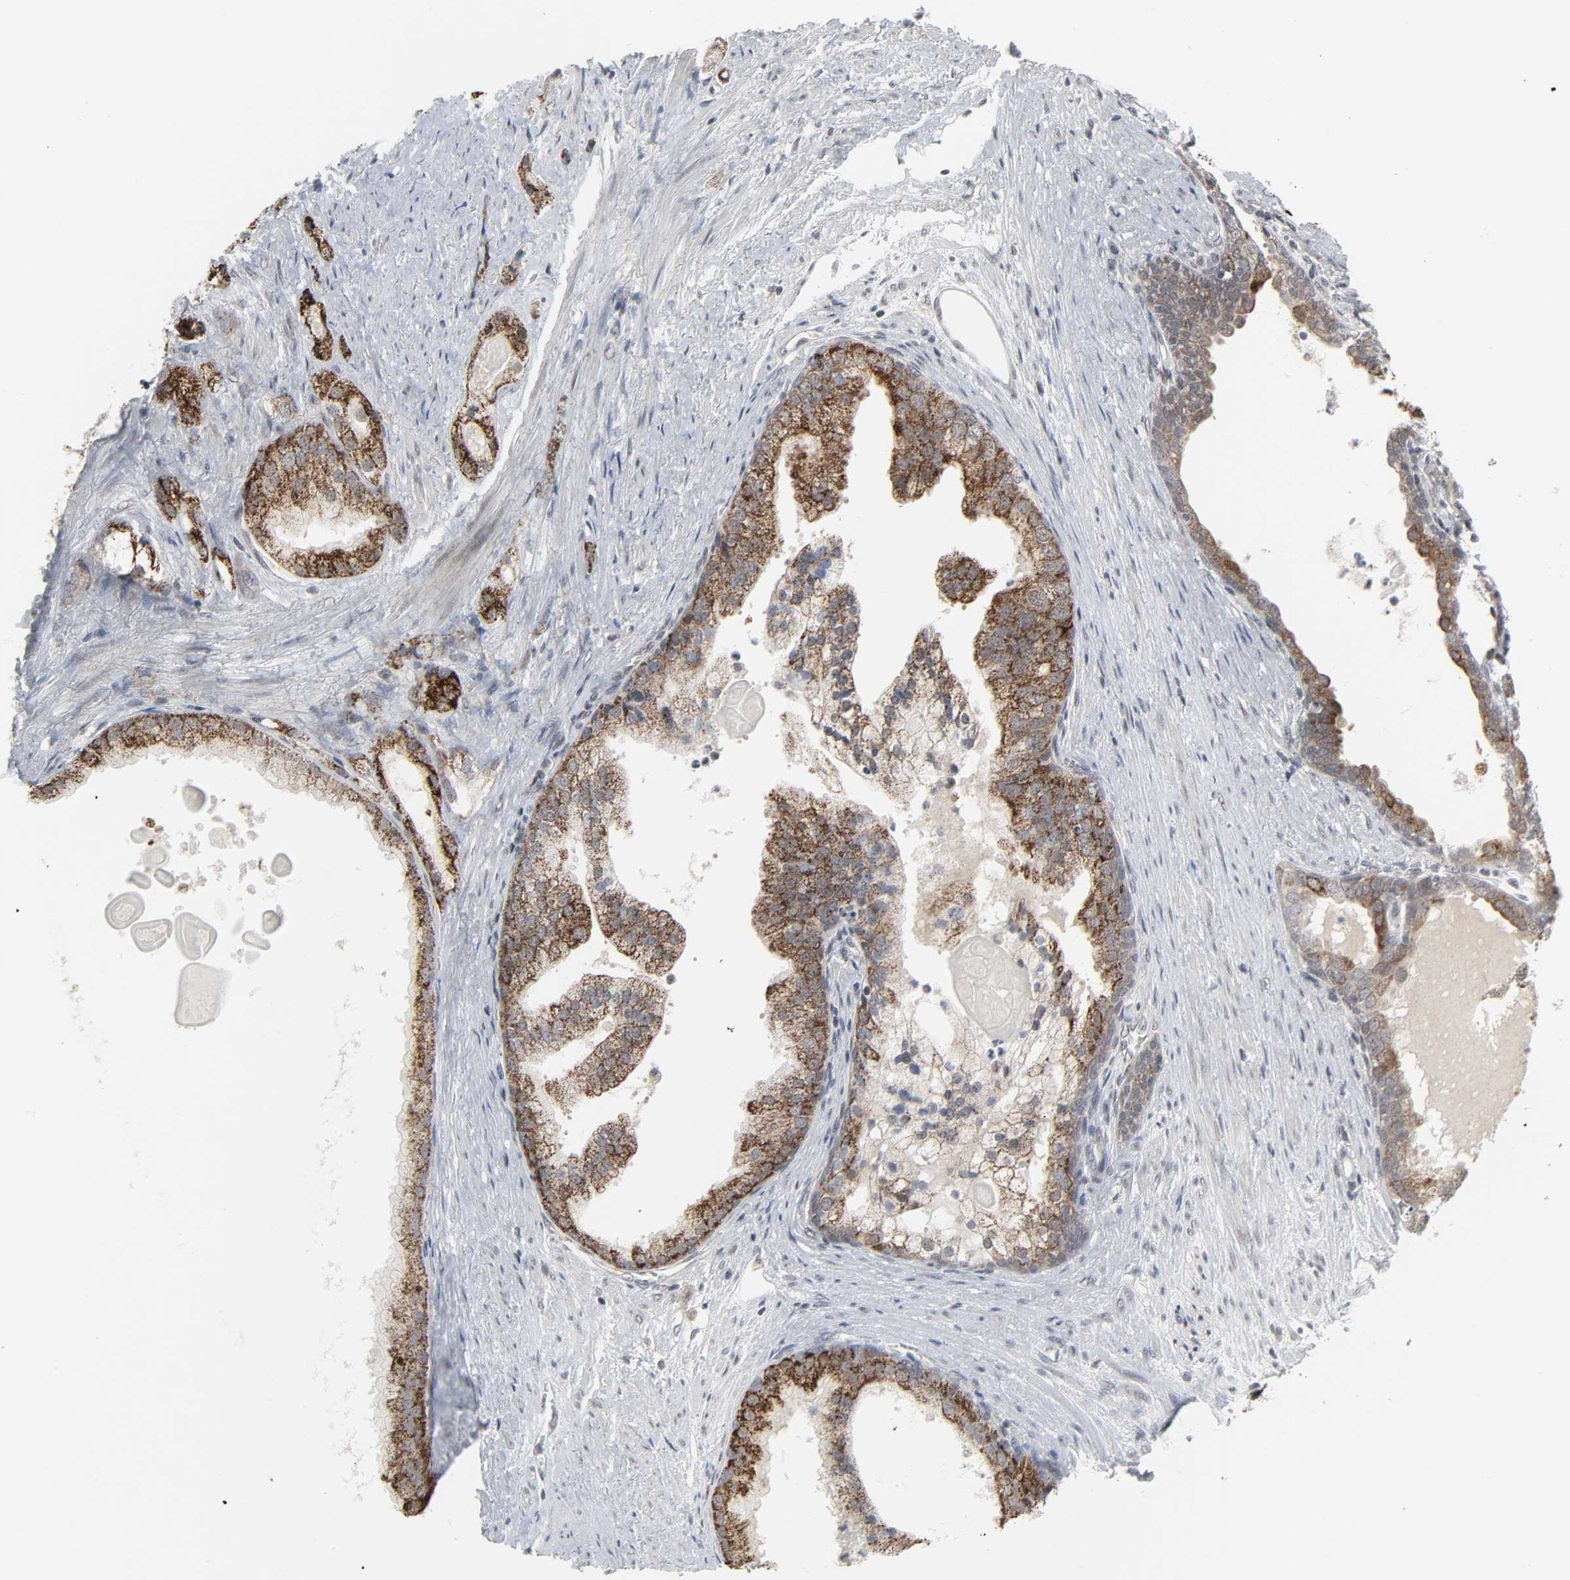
{"staining": {"intensity": "strong", "quantity": ">75%", "location": "cytoplasmic/membranous"}, "tissue": "prostate cancer", "cell_type": "Tumor cells", "image_type": "cancer", "snomed": [{"axis": "morphology", "description": "Adenocarcinoma, Low grade"}, {"axis": "topography", "description": "Prostate"}], "caption": "Brown immunohistochemical staining in prostate cancer exhibits strong cytoplasmic/membranous expression in about >75% of tumor cells.", "gene": "MUC1", "patient": {"sex": "male", "age": 69}}